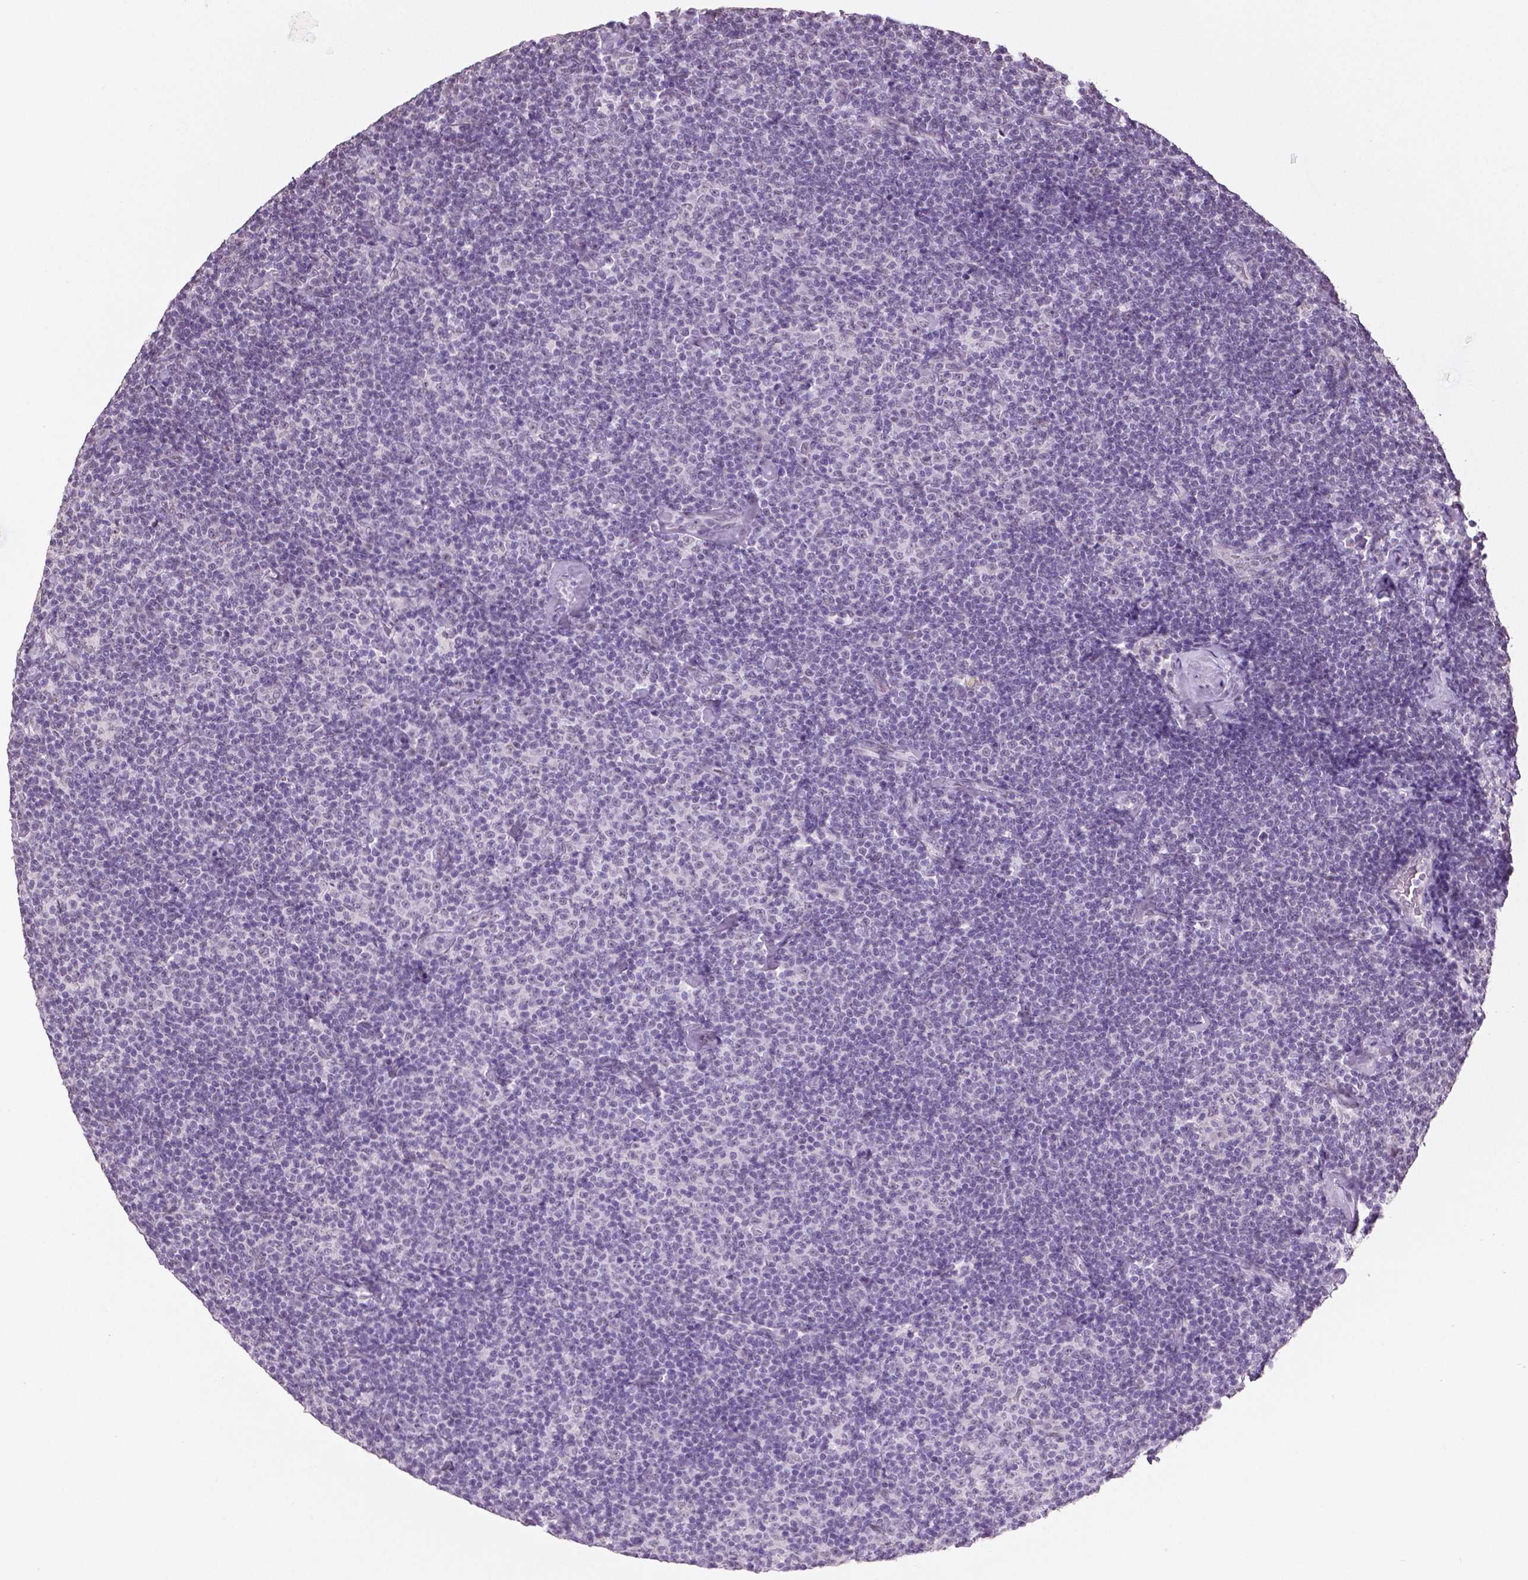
{"staining": {"intensity": "negative", "quantity": "none", "location": "none"}, "tissue": "lymphoma", "cell_type": "Tumor cells", "image_type": "cancer", "snomed": [{"axis": "morphology", "description": "Malignant lymphoma, non-Hodgkin's type, Low grade"}, {"axis": "topography", "description": "Lymph node"}], "caption": "Low-grade malignant lymphoma, non-Hodgkin's type was stained to show a protein in brown. There is no significant positivity in tumor cells.", "gene": "IGF2BP1", "patient": {"sex": "male", "age": 81}}